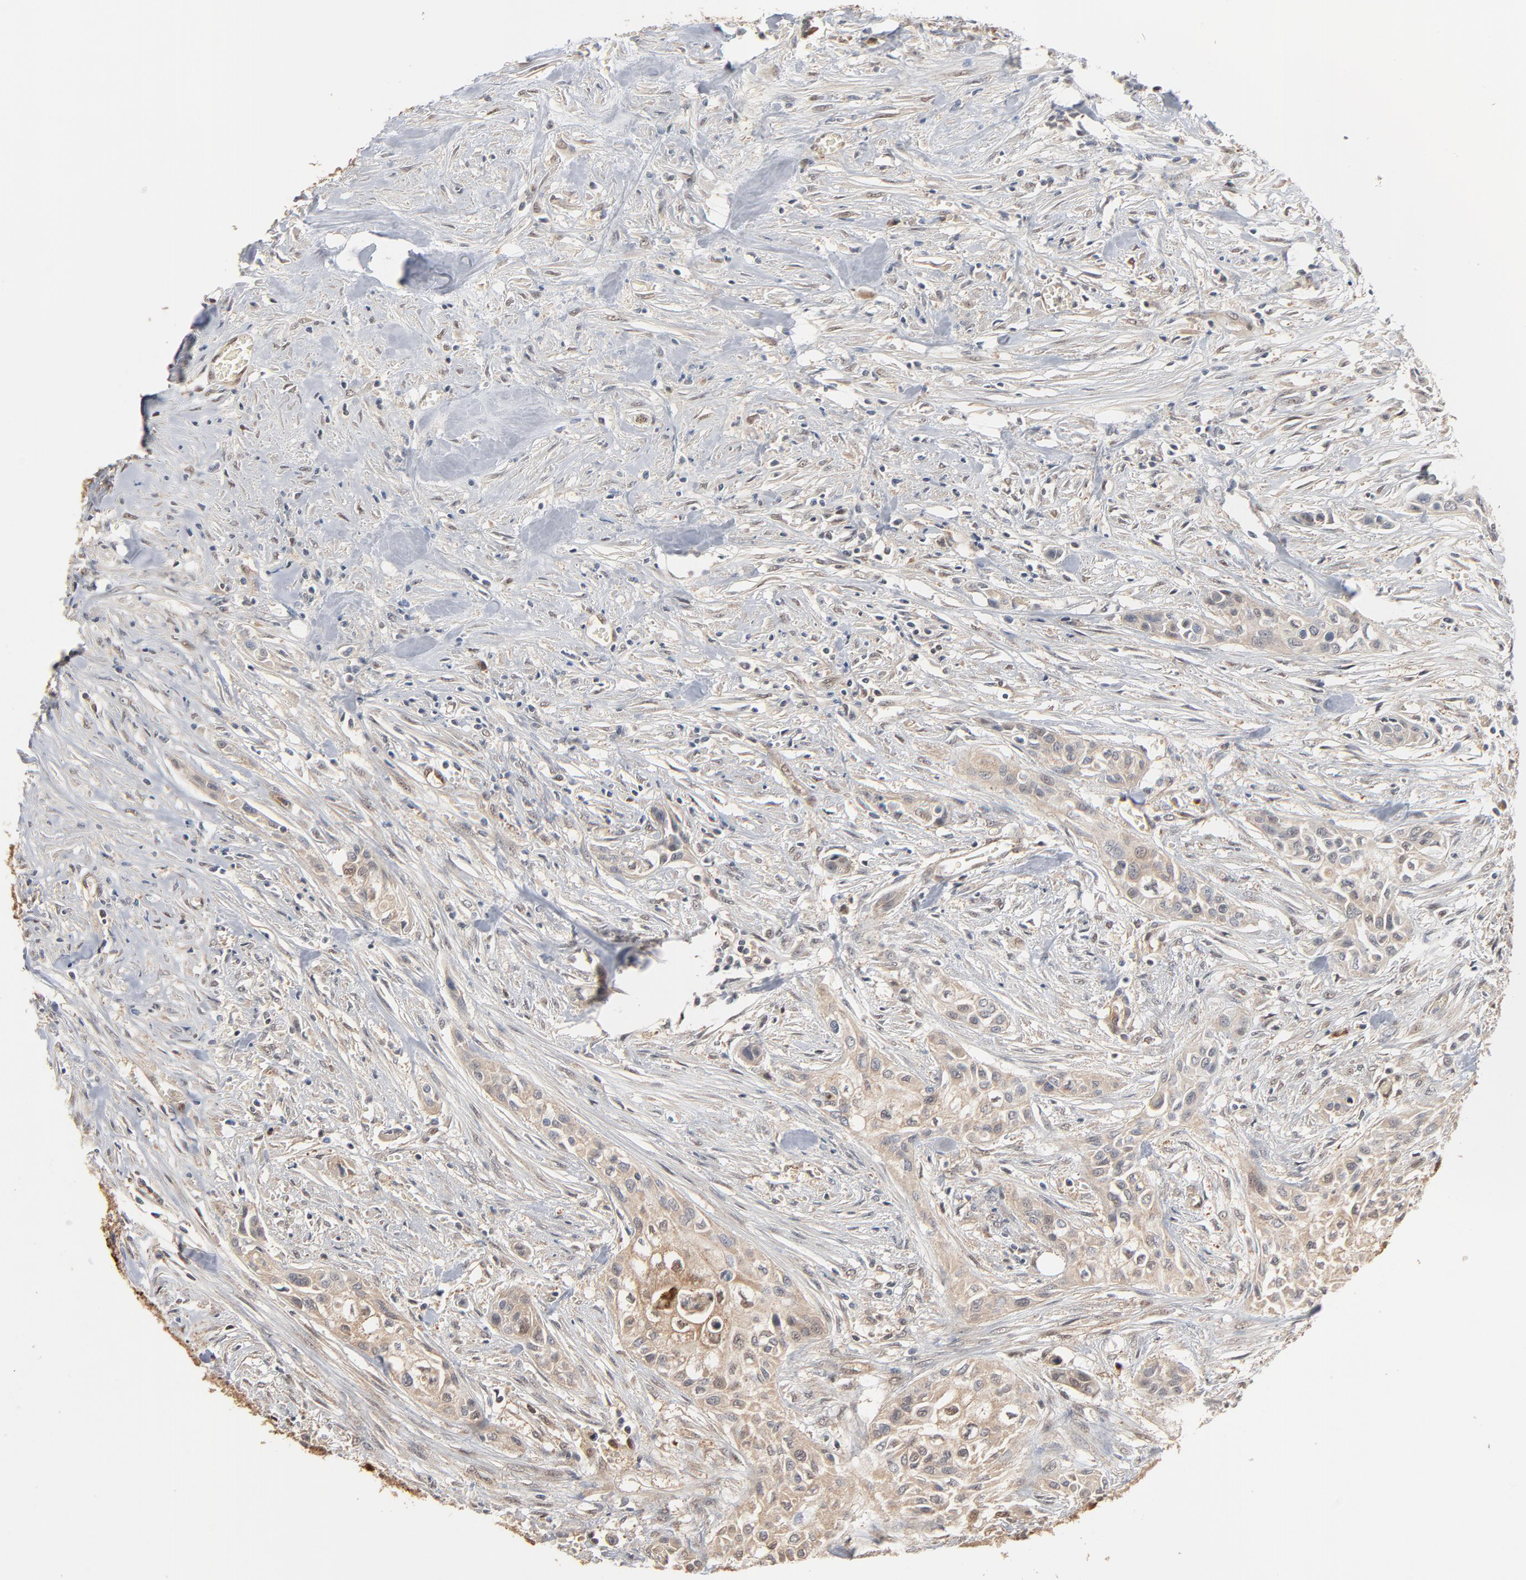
{"staining": {"intensity": "weak", "quantity": "25%-75%", "location": "cytoplasmic/membranous"}, "tissue": "urothelial cancer", "cell_type": "Tumor cells", "image_type": "cancer", "snomed": [{"axis": "morphology", "description": "Urothelial carcinoma, High grade"}, {"axis": "topography", "description": "Urinary bladder"}], "caption": "This is a micrograph of immunohistochemistry (IHC) staining of high-grade urothelial carcinoma, which shows weak staining in the cytoplasmic/membranous of tumor cells.", "gene": "EPCAM", "patient": {"sex": "male", "age": 74}}